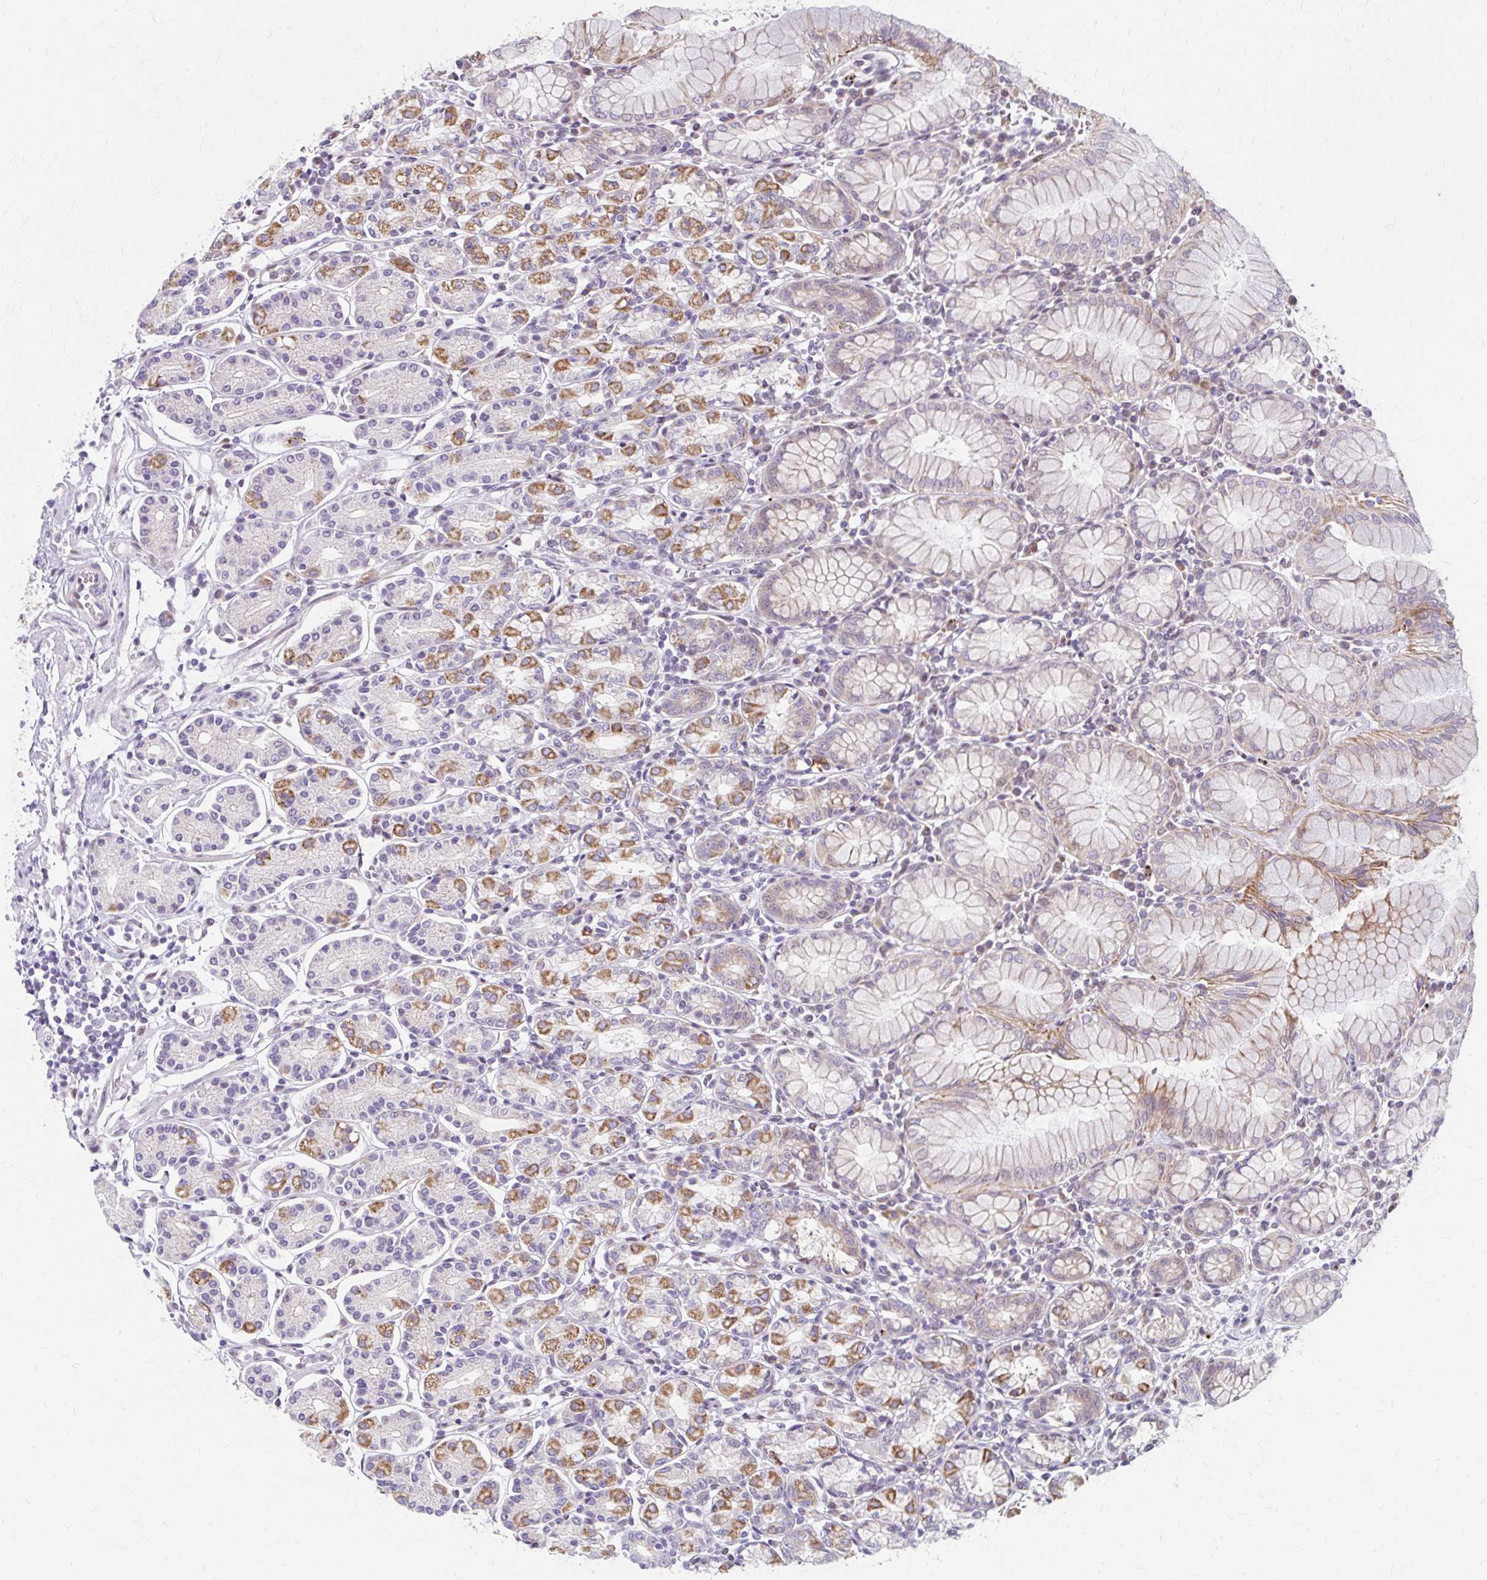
{"staining": {"intensity": "moderate", "quantity": "25%-75%", "location": "cytoplasmic/membranous"}, "tissue": "stomach", "cell_type": "Glandular cells", "image_type": "normal", "snomed": [{"axis": "morphology", "description": "Normal tissue, NOS"}, {"axis": "topography", "description": "Stomach"}], "caption": "Immunohistochemistry (IHC) (DAB (3,3'-diaminobenzidine)) staining of unremarkable stomach displays moderate cytoplasmic/membranous protein positivity in approximately 25%-75% of glandular cells. (DAB = brown stain, brightfield microscopy at high magnification).", "gene": "BEAN1", "patient": {"sex": "female", "age": 62}}